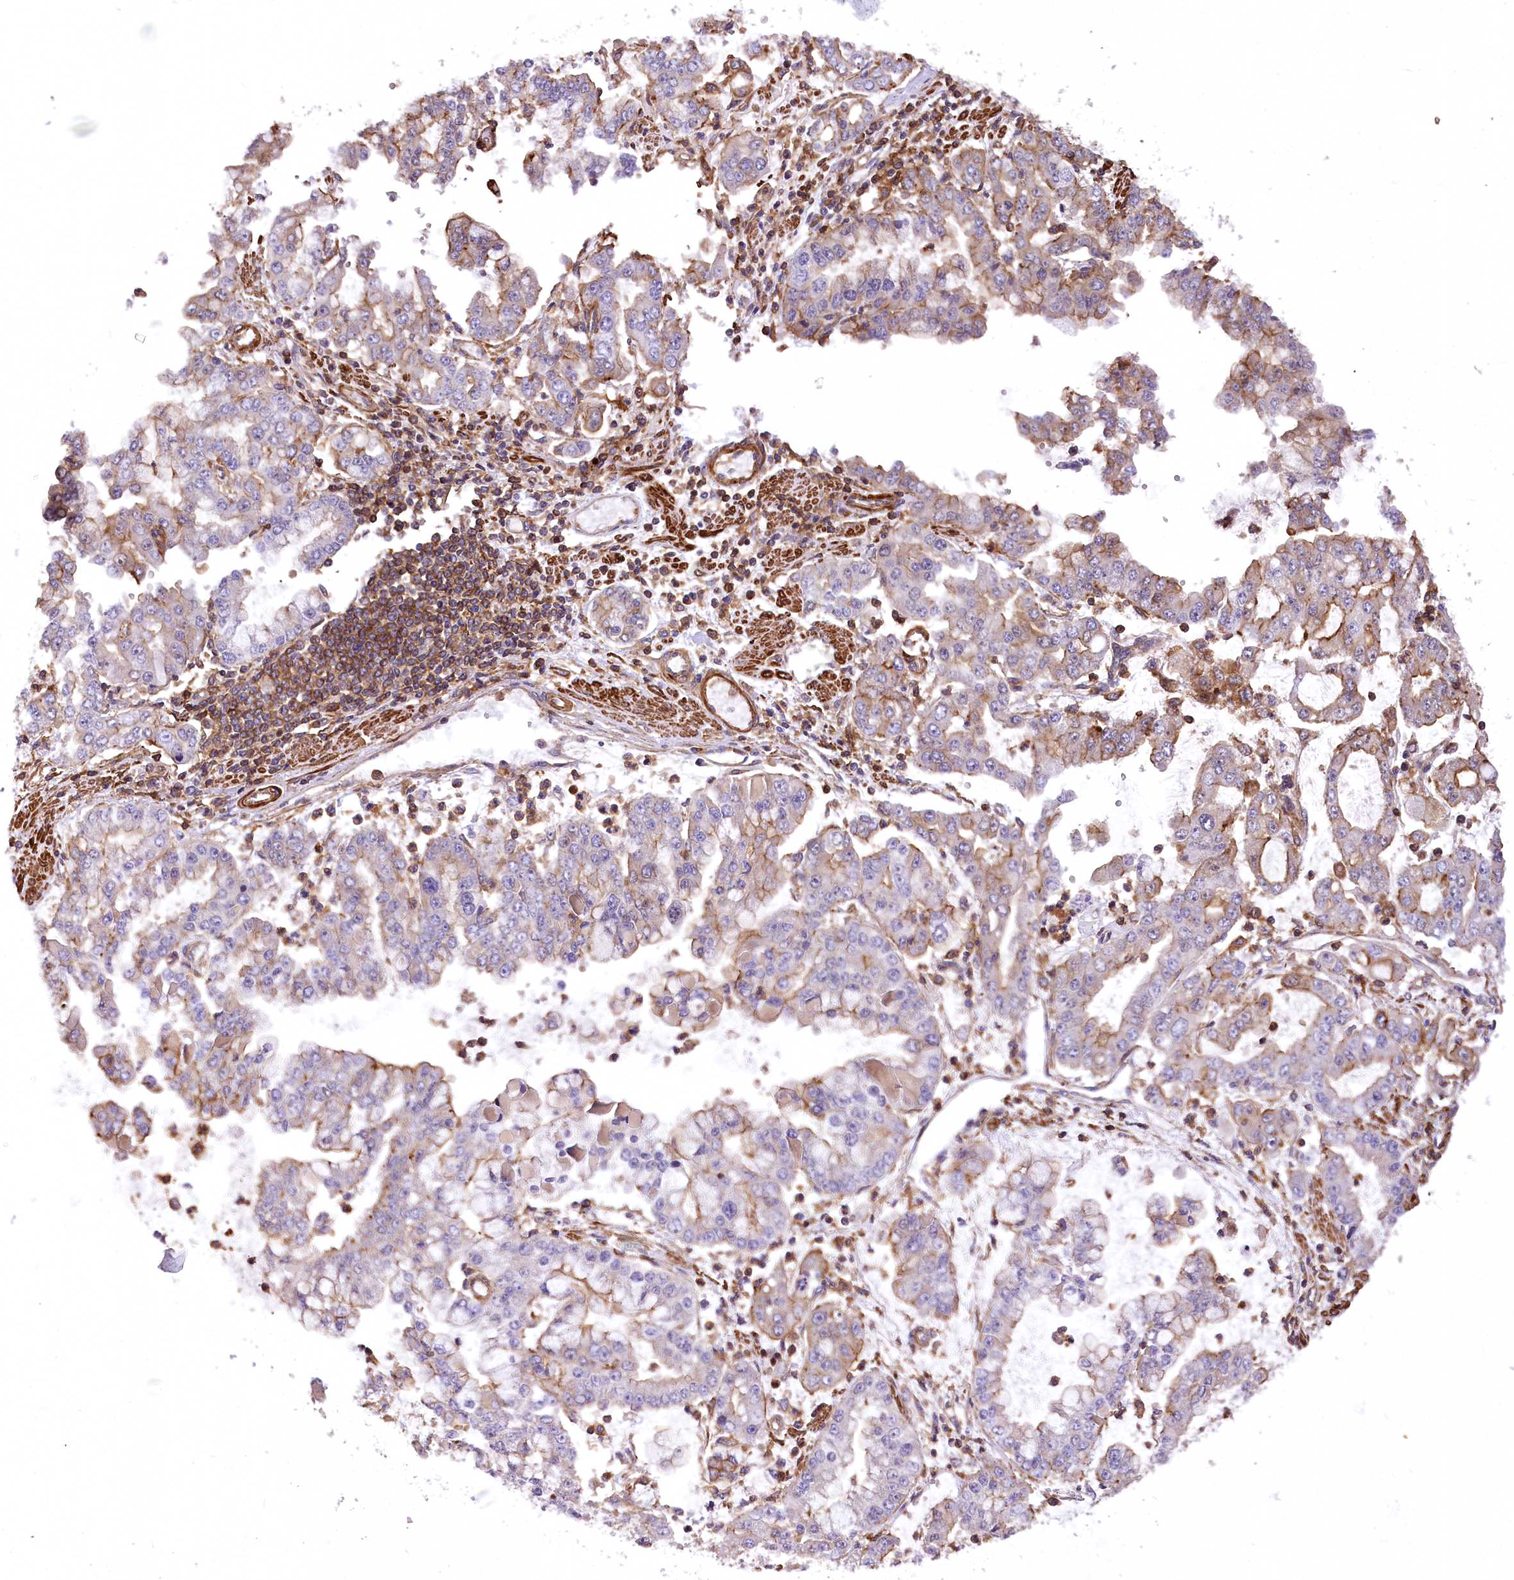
{"staining": {"intensity": "moderate", "quantity": "<25%", "location": "cytoplasmic/membranous"}, "tissue": "stomach cancer", "cell_type": "Tumor cells", "image_type": "cancer", "snomed": [{"axis": "morphology", "description": "Adenocarcinoma, NOS"}, {"axis": "topography", "description": "Stomach"}], "caption": "An image showing moderate cytoplasmic/membranous expression in approximately <25% of tumor cells in adenocarcinoma (stomach), as visualized by brown immunohistochemical staining.", "gene": "DPP3", "patient": {"sex": "male", "age": 76}}